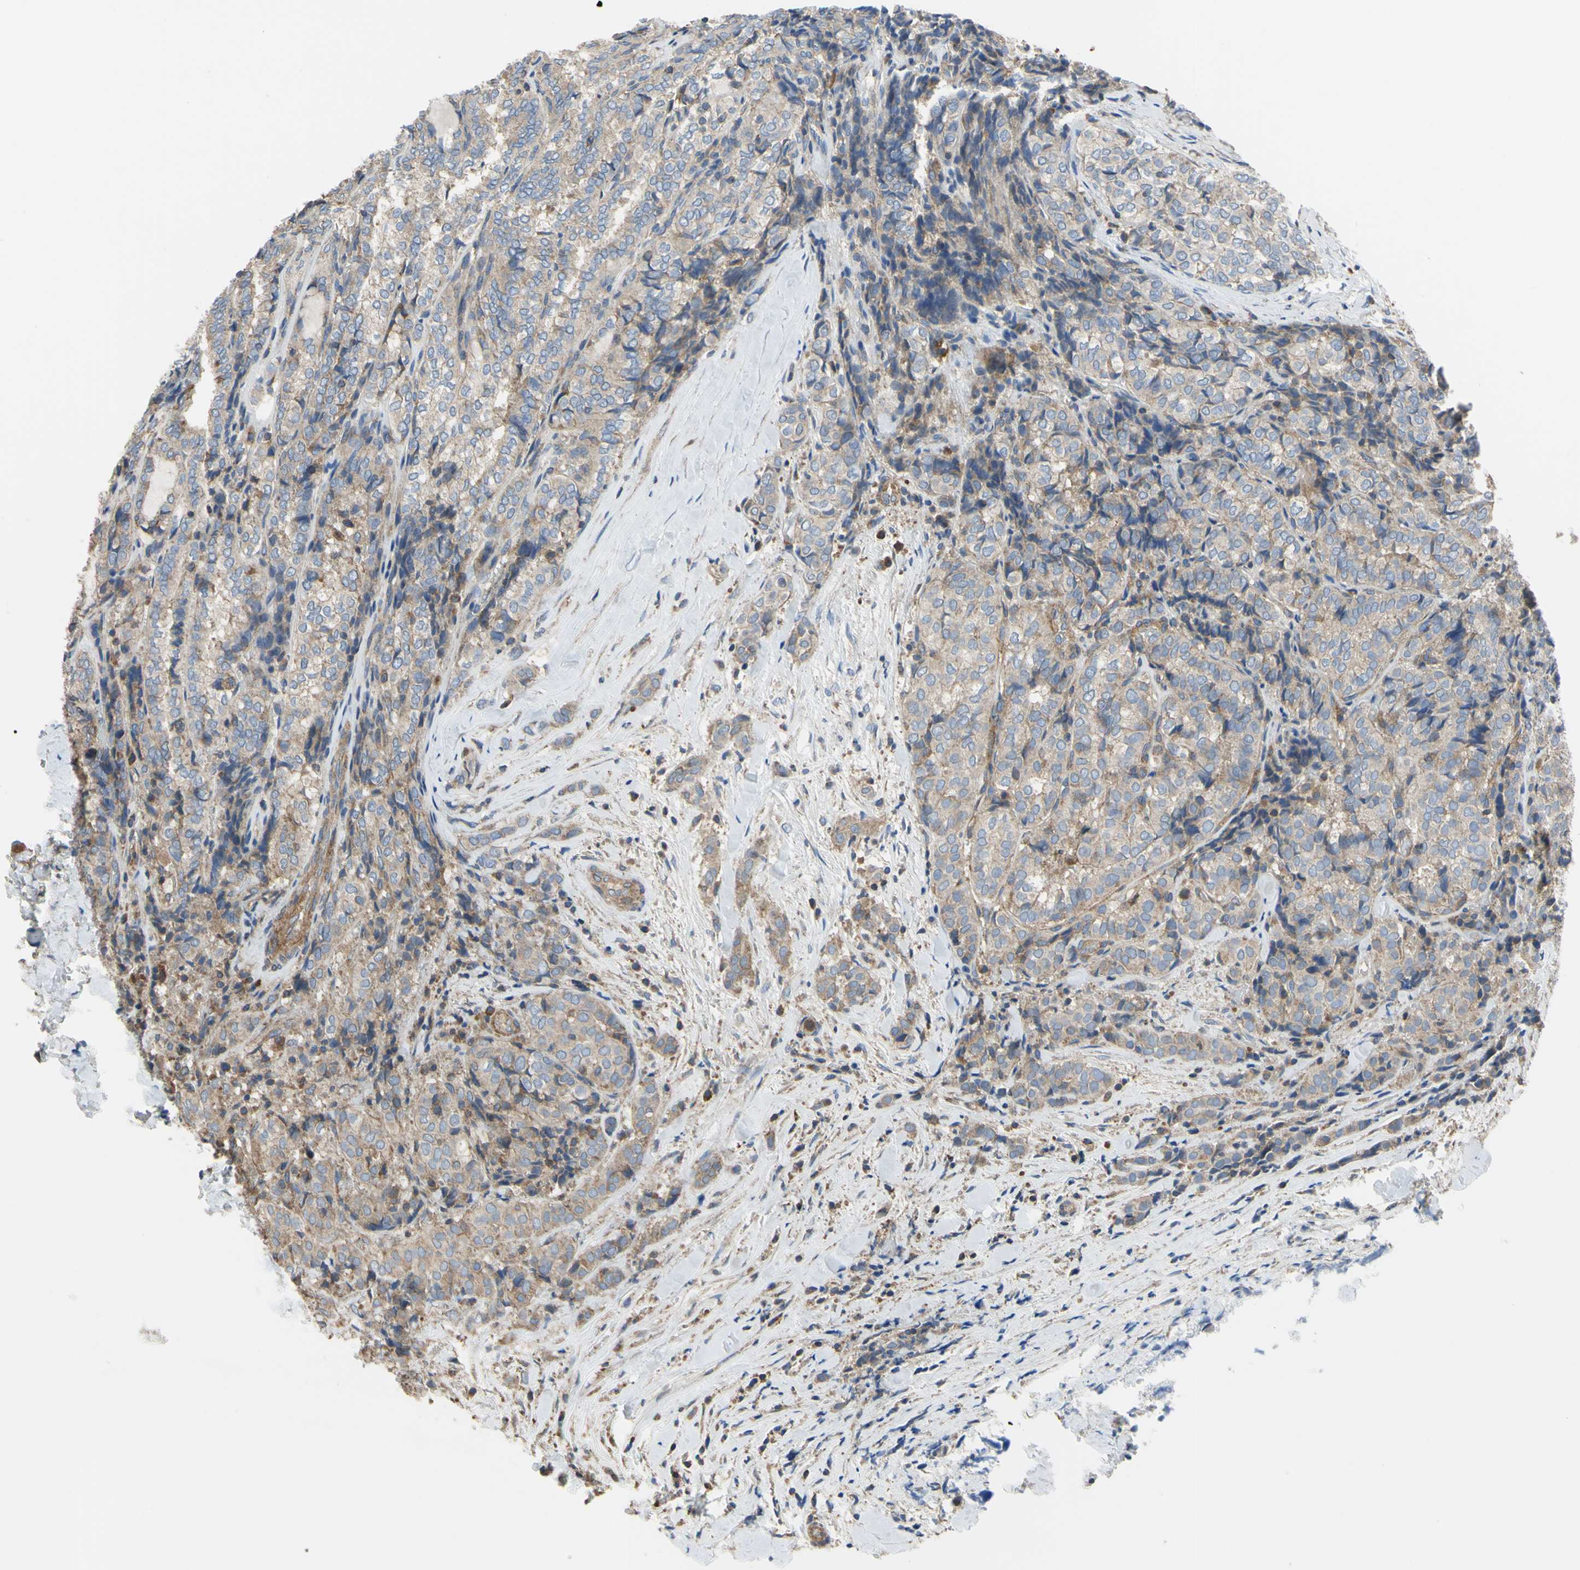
{"staining": {"intensity": "weak", "quantity": ">75%", "location": "cytoplasmic/membranous"}, "tissue": "thyroid cancer", "cell_type": "Tumor cells", "image_type": "cancer", "snomed": [{"axis": "morphology", "description": "Normal tissue, NOS"}, {"axis": "morphology", "description": "Papillary adenocarcinoma, NOS"}, {"axis": "topography", "description": "Thyroid gland"}], "caption": "The micrograph displays staining of papillary adenocarcinoma (thyroid), revealing weak cytoplasmic/membranous protein expression (brown color) within tumor cells.", "gene": "BECN1", "patient": {"sex": "female", "age": 30}}